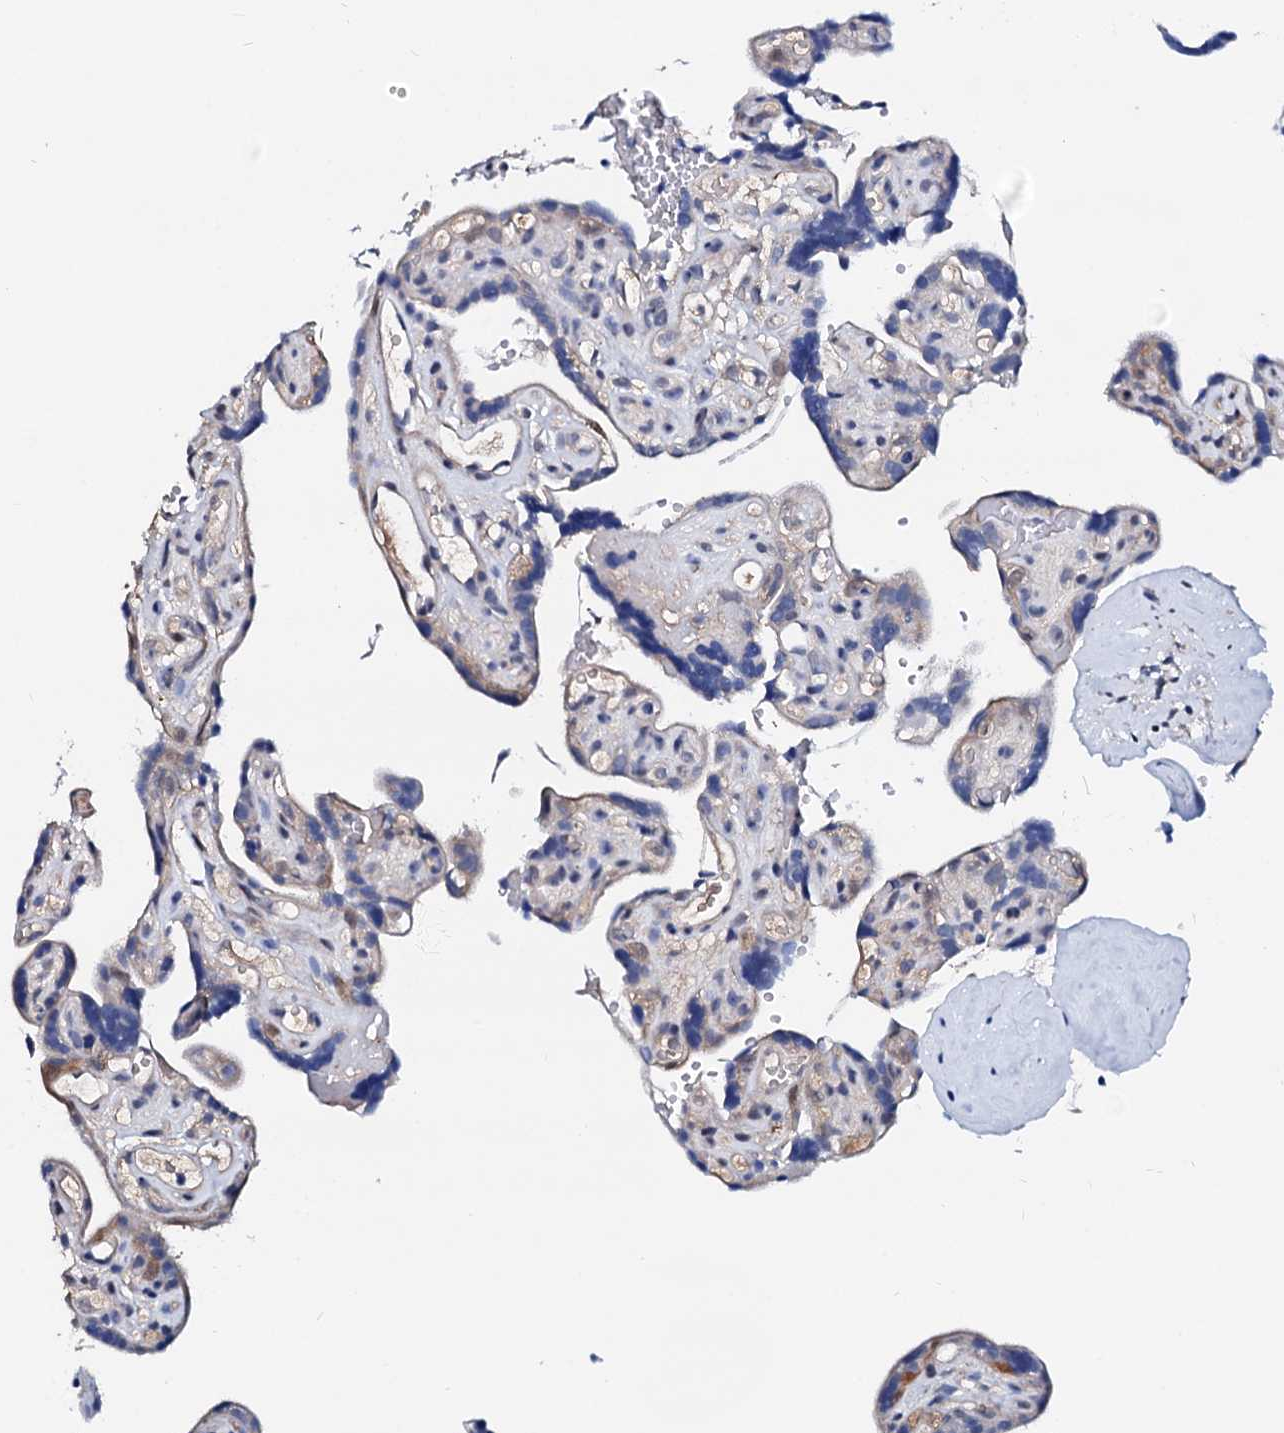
{"staining": {"intensity": "negative", "quantity": "none", "location": "none"}, "tissue": "placenta", "cell_type": "Trophoblastic cells", "image_type": "normal", "snomed": [{"axis": "morphology", "description": "Normal tissue, NOS"}, {"axis": "topography", "description": "Placenta"}], "caption": "Immunohistochemistry photomicrograph of normal placenta: placenta stained with DAB exhibits no significant protein positivity in trophoblastic cells. (Stains: DAB IHC with hematoxylin counter stain, Microscopy: brightfield microscopy at high magnification).", "gene": "CSN2", "patient": {"sex": "female", "age": 30}}